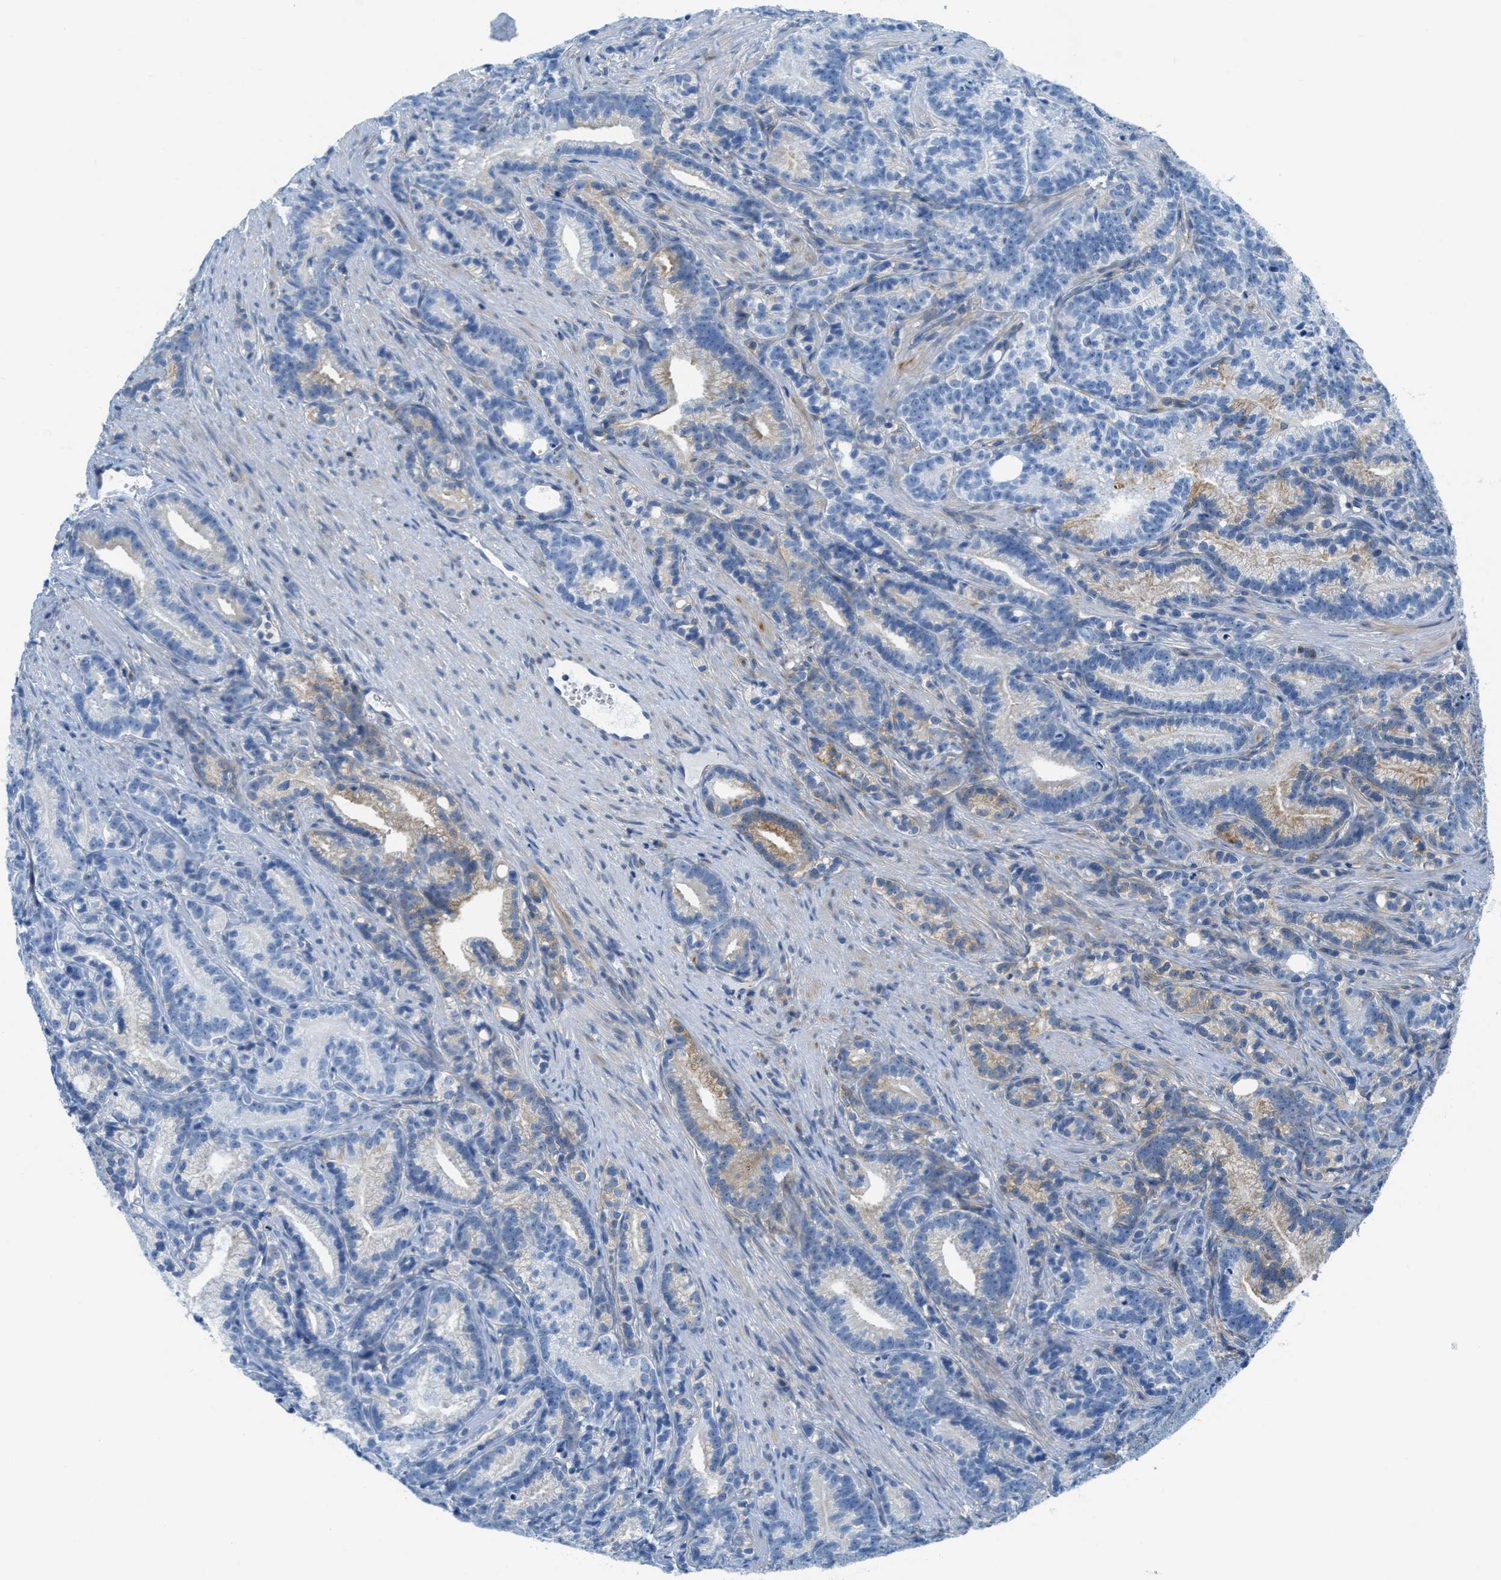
{"staining": {"intensity": "weak", "quantity": "<25%", "location": "cytoplasmic/membranous"}, "tissue": "prostate cancer", "cell_type": "Tumor cells", "image_type": "cancer", "snomed": [{"axis": "morphology", "description": "Adenocarcinoma, Low grade"}, {"axis": "topography", "description": "Prostate"}], "caption": "Immunohistochemical staining of human prostate adenocarcinoma (low-grade) reveals no significant expression in tumor cells.", "gene": "MAPRE2", "patient": {"sex": "male", "age": 58}}